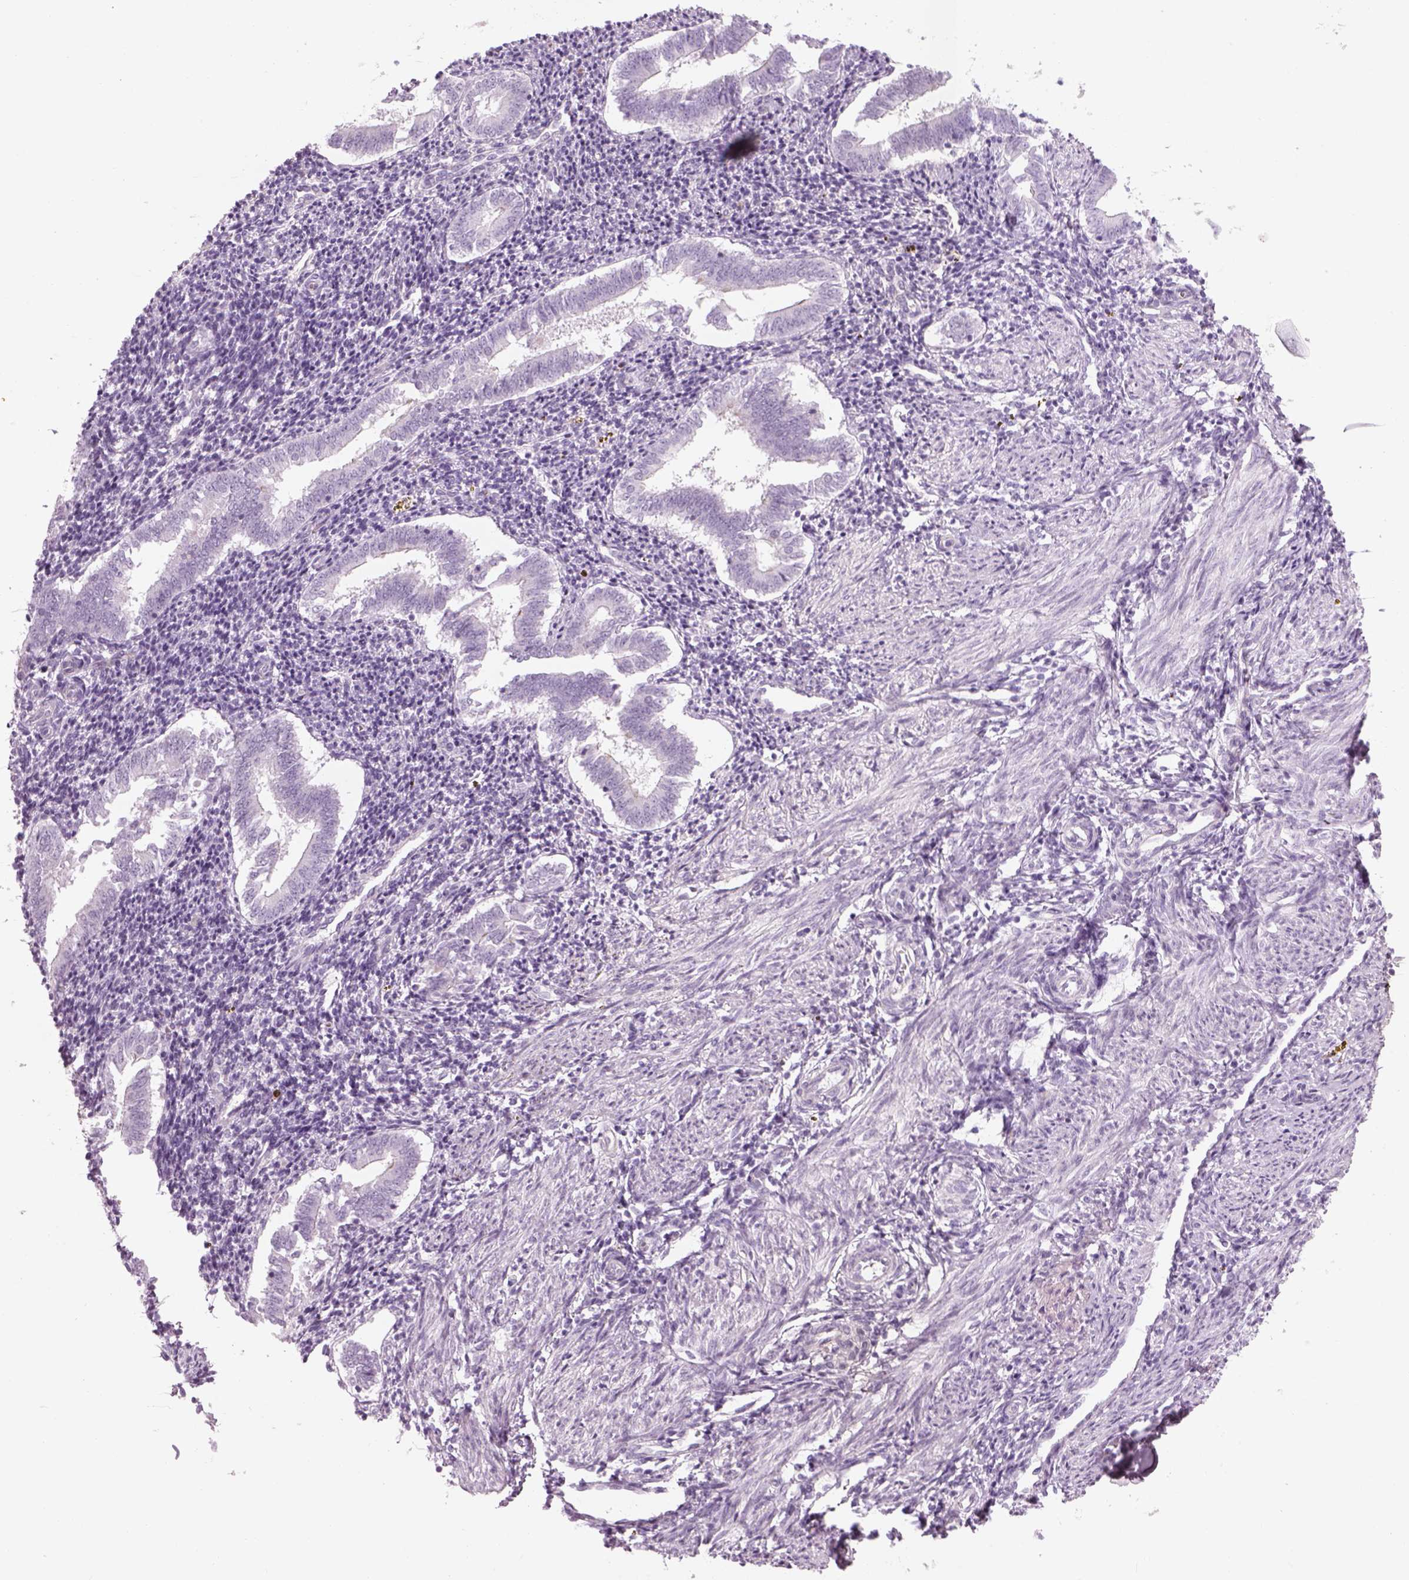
{"staining": {"intensity": "negative", "quantity": "none", "location": "none"}, "tissue": "endometrium", "cell_type": "Cells in endometrial stroma", "image_type": "normal", "snomed": [{"axis": "morphology", "description": "Normal tissue, NOS"}, {"axis": "topography", "description": "Endometrium"}], "caption": "This is a image of immunohistochemistry (IHC) staining of unremarkable endometrium, which shows no positivity in cells in endometrial stroma. Nuclei are stained in blue.", "gene": "GAS2L2", "patient": {"sex": "female", "age": 25}}